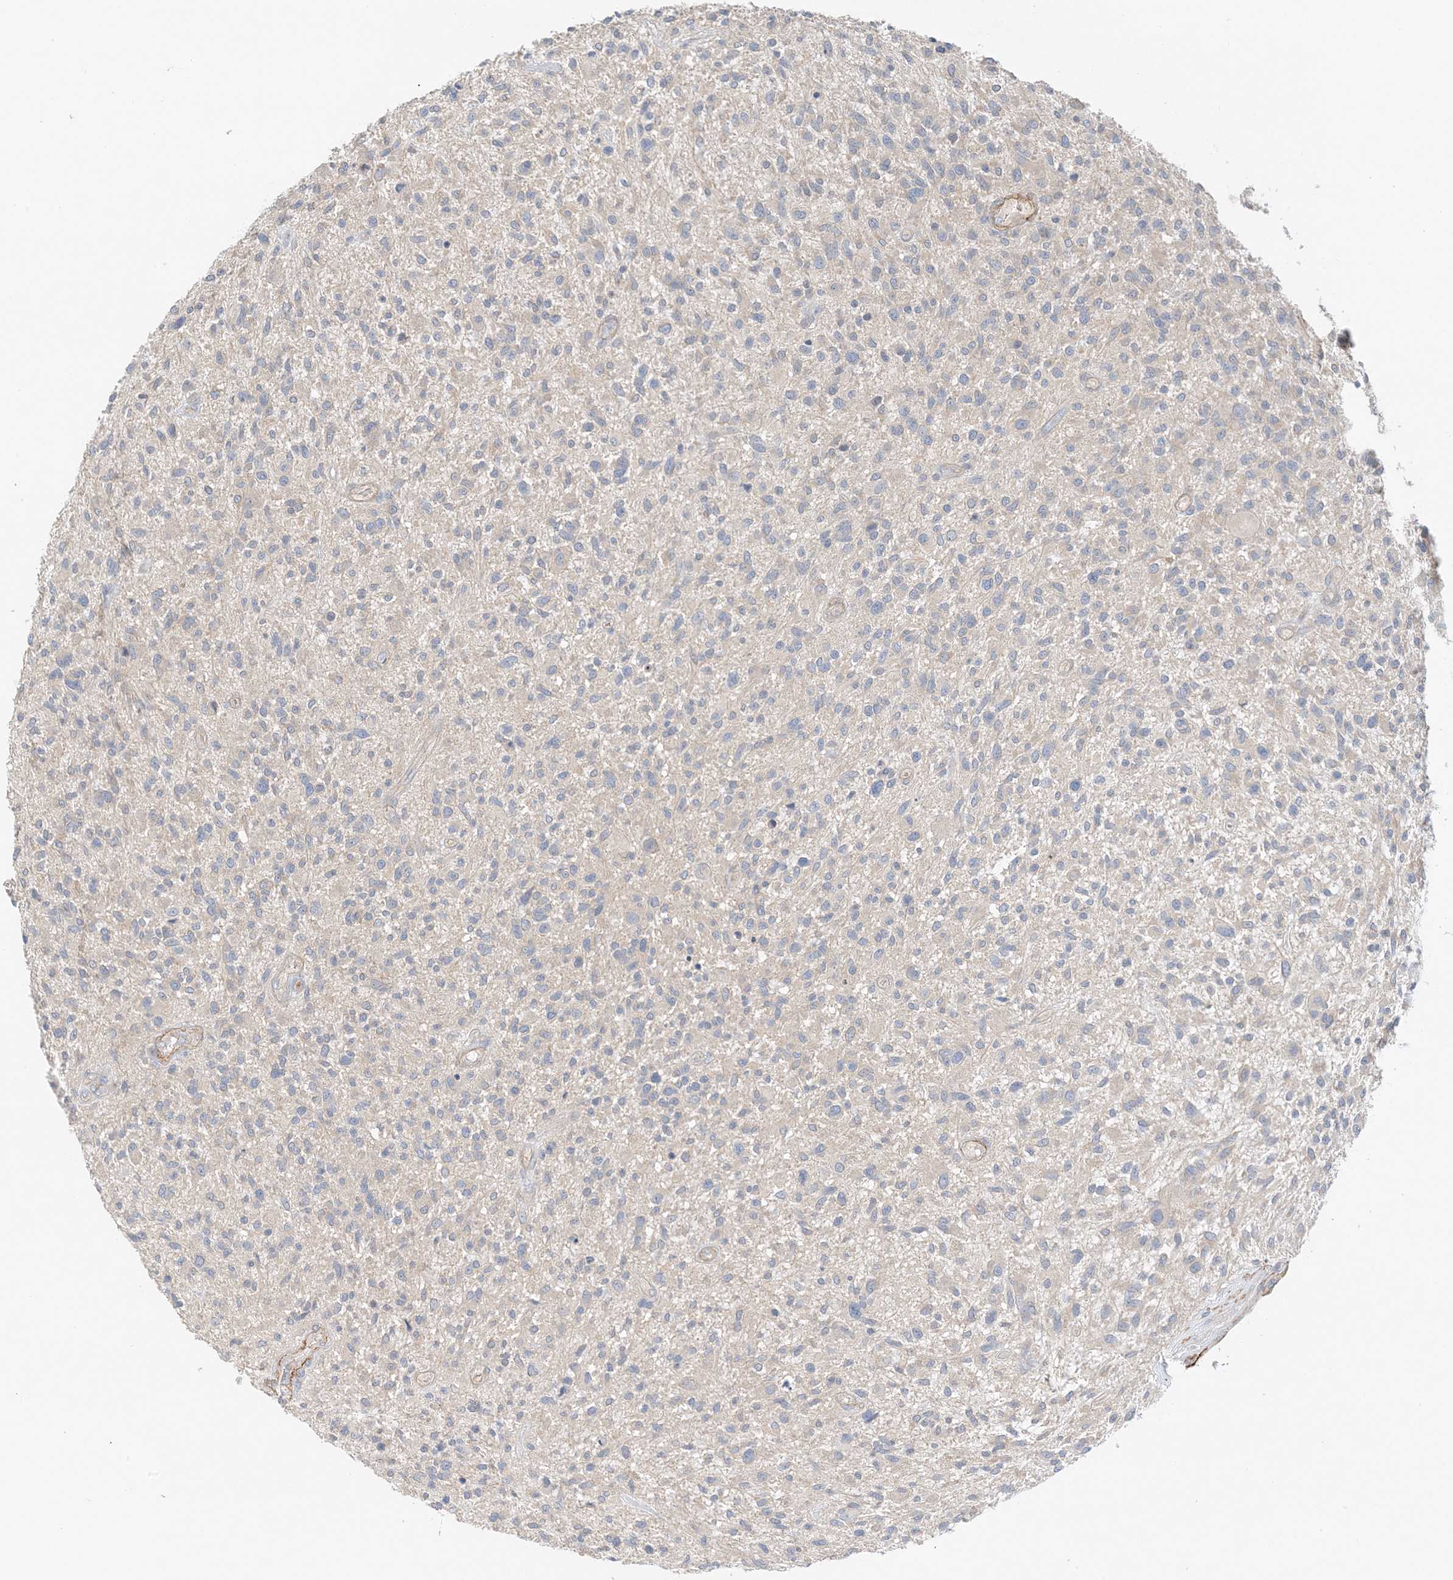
{"staining": {"intensity": "negative", "quantity": "none", "location": "none"}, "tissue": "glioma", "cell_type": "Tumor cells", "image_type": "cancer", "snomed": [{"axis": "morphology", "description": "Glioma, malignant, High grade"}, {"axis": "topography", "description": "Brain"}], "caption": "This is a image of IHC staining of glioma, which shows no staining in tumor cells.", "gene": "KIFBP", "patient": {"sex": "male", "age": 47}}